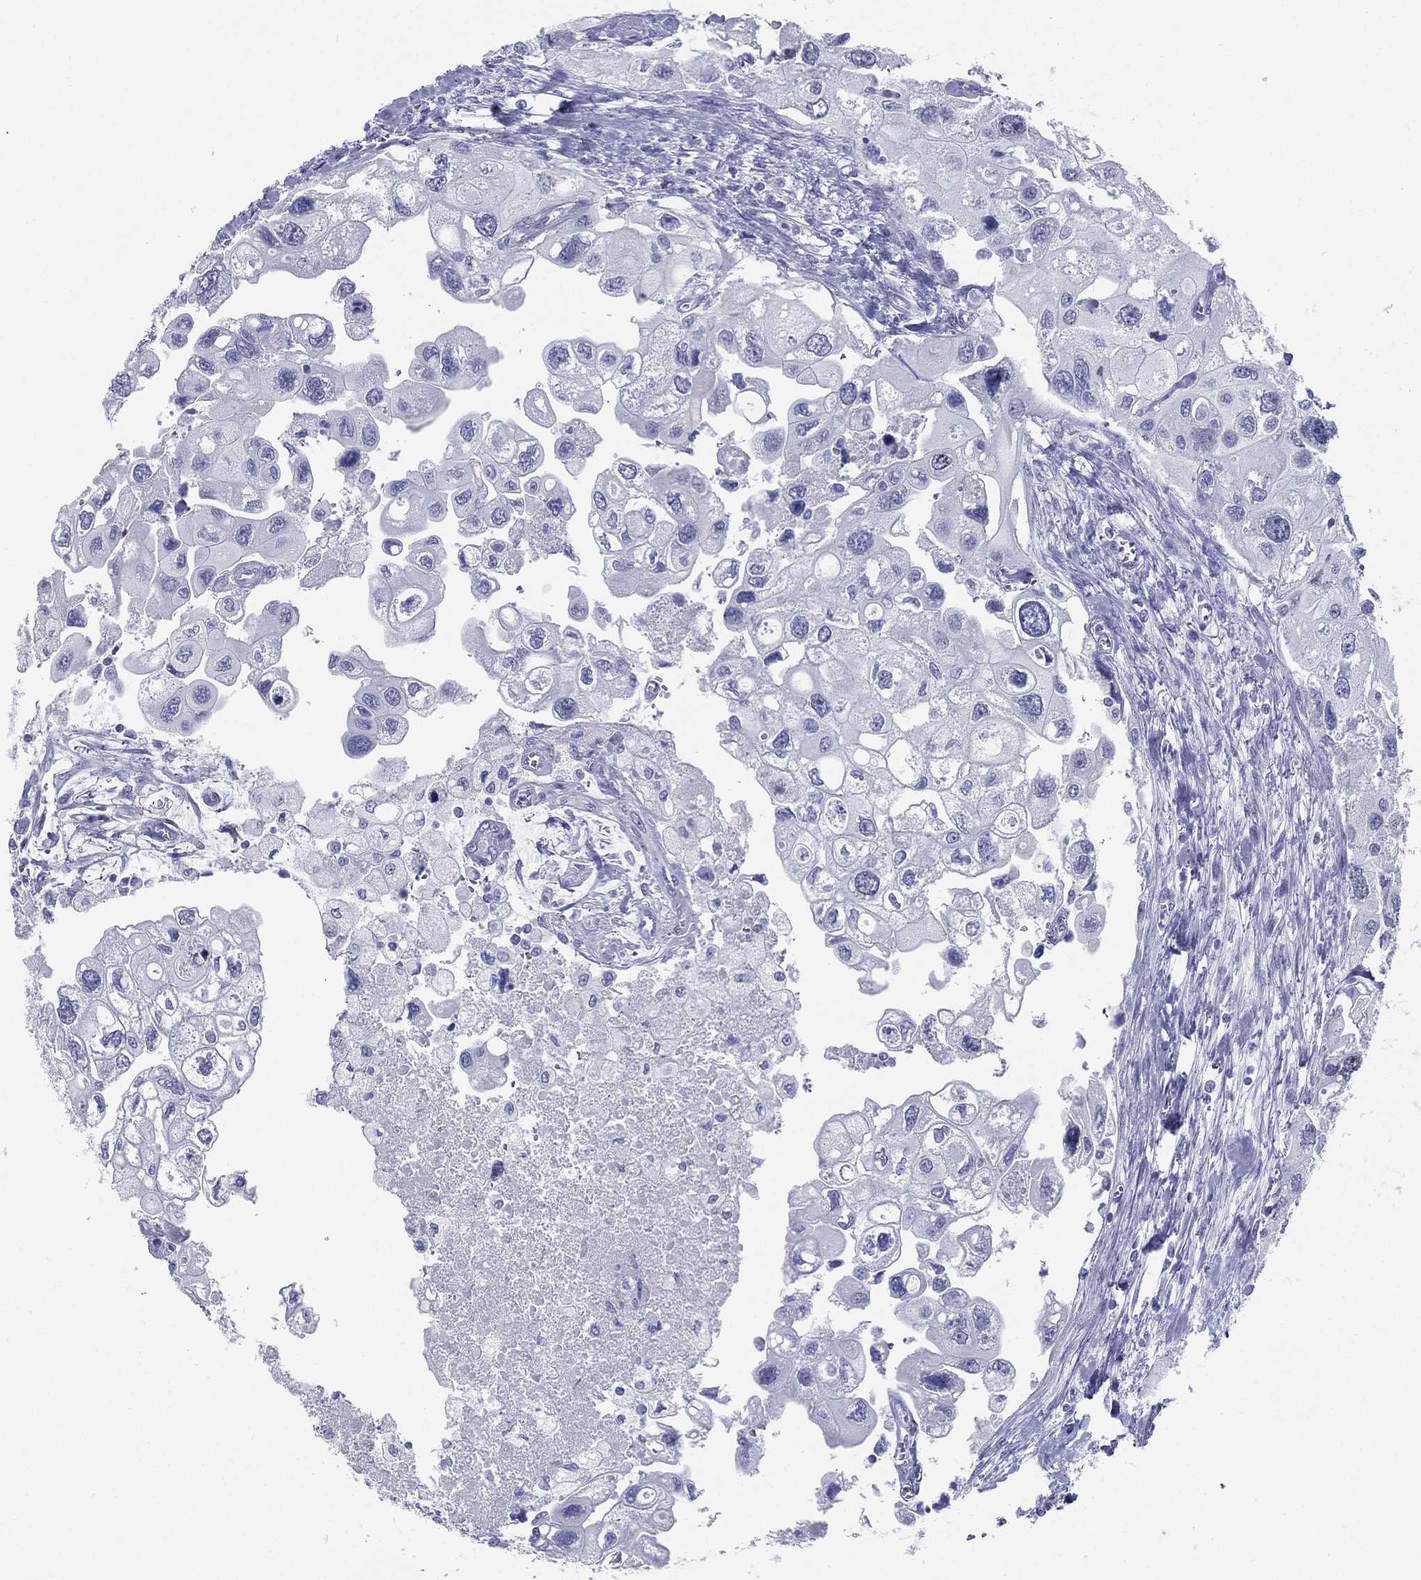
{"staining": {"intensity": "negative", "quantity": "none", "location": "none"}, "tissue": "urothelial cancer", "cell_type": "Tumor cells", "image_type": "cancer", "snomed": [{"axis": "morphology", "description": "Urothelial carcinoma, High grade"}, {"axis": "topography", "description": "Urinary bladder"}], "caption": "The immunohistochemistry (IHC) photomicrograph has no significant staining in tumor cells of urothelial cancer tissue.", "gene": "RSPH4A", "patient": {"sex": "male", "age": 59}}